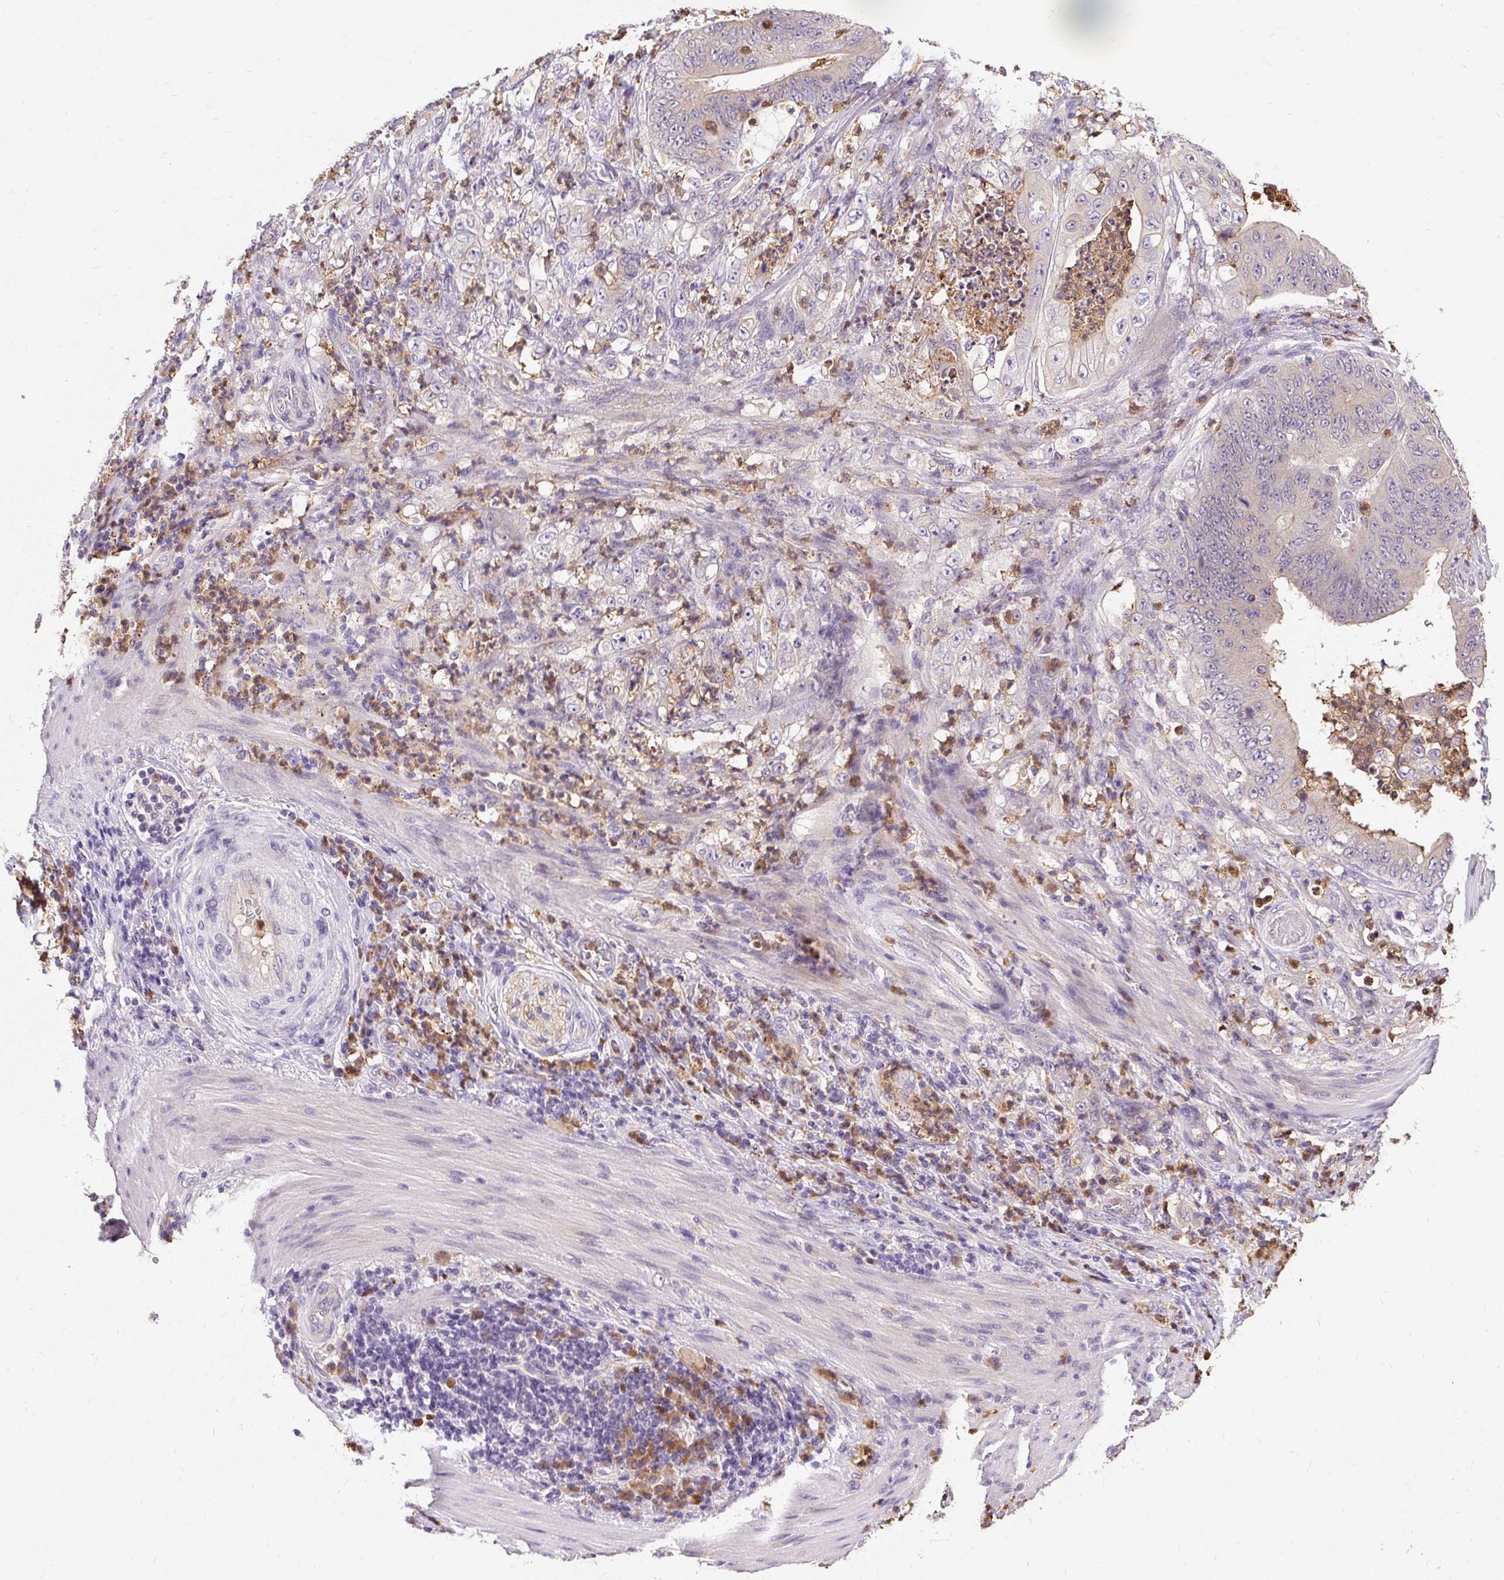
{"staining": {"intensity": "negative", "quantity": "none", "location": "none"}, "tissue": "stomach cancer", "cell_type": "Tumor cells", "image_type": "cancer", "snomed": [{"axis": "morphology", "description": "Adenocarcinoma, NOS"}, {"axis": "topography", "description": "Stomach"}], "caption": "The image exhibits no significant positivity in tumor cells of stomach adenocarcinoma.", "gene": "CTTNBP2", "patient": {"sex": "female", "age": 73}}